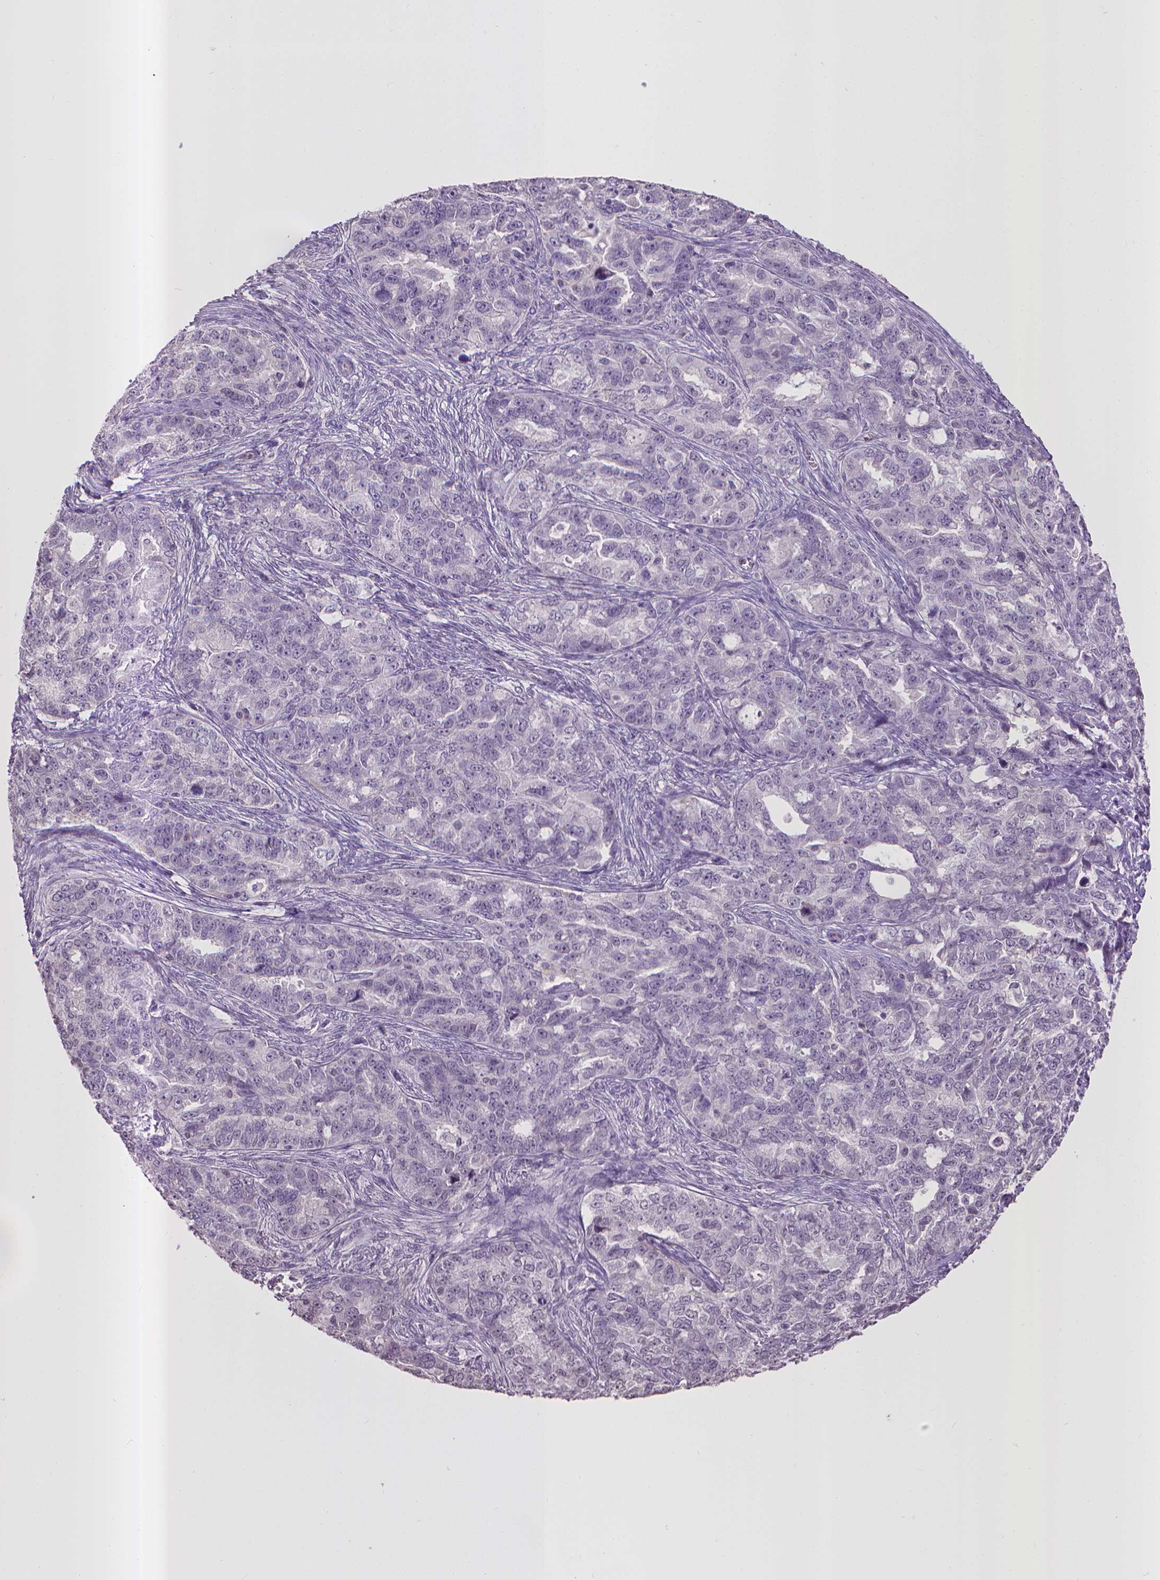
{"staining": {"intensity": "negative", "quantity": "none", "location": "none"}, "tissue": "ovarian cancer", "cell_type": "Tumor cells", "image_type": "cancer", "snomed": [{"axis": "morphology", "description": "Cystadenocarcinoma, serous, NOS"}, {"axis": "topography", "description": "Ovary"}], "caption": "Tumor cells are negative for protein expression in human serous cystadenocarcinoma (ovarian).", "gene": "CPM", "patient": {"sex": "female", "age": 51}}